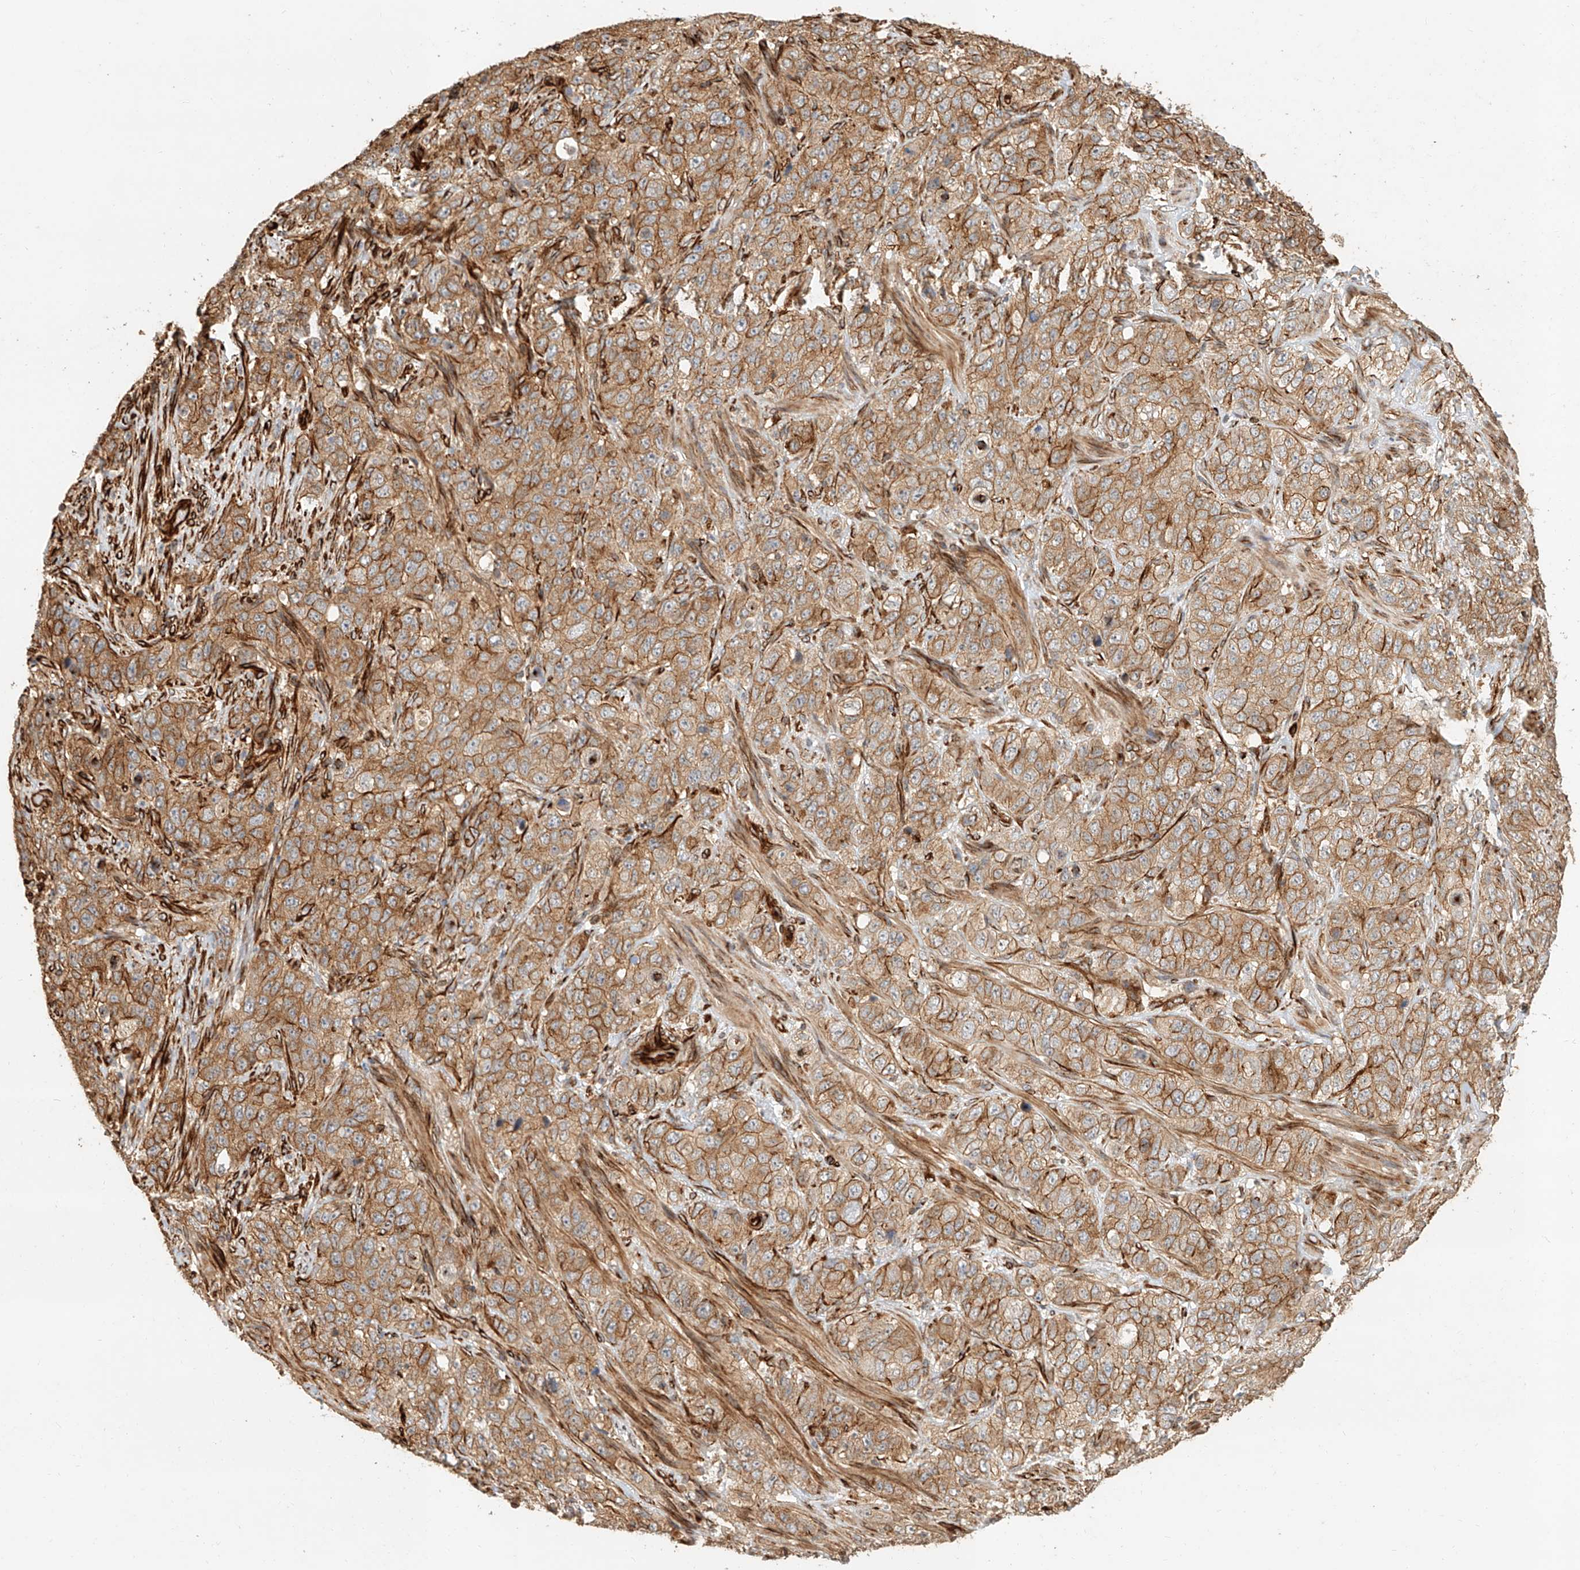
{"staining": {"intensity": "moderate", "quantity": ">75%", "location": "cytoplasmic/membranous"}, "tissue": "stomach cancer", "cell_type": "Tumor cells", "image_type": "cancer", "snomed": [{"axis": "morphology", "description": "Adenocarcinoma, NOS"}, {"axis": "topography", "description": "Stomach"}], "caption": "Approximately >75% of tumor cells in human stomach cancer reveal moderate cytoplasmic/membranous protein staining as visualized by brown immunohistochemical staining.", "gene": "NAP1L1", "patient": {"sex": "male", "age": 48}}